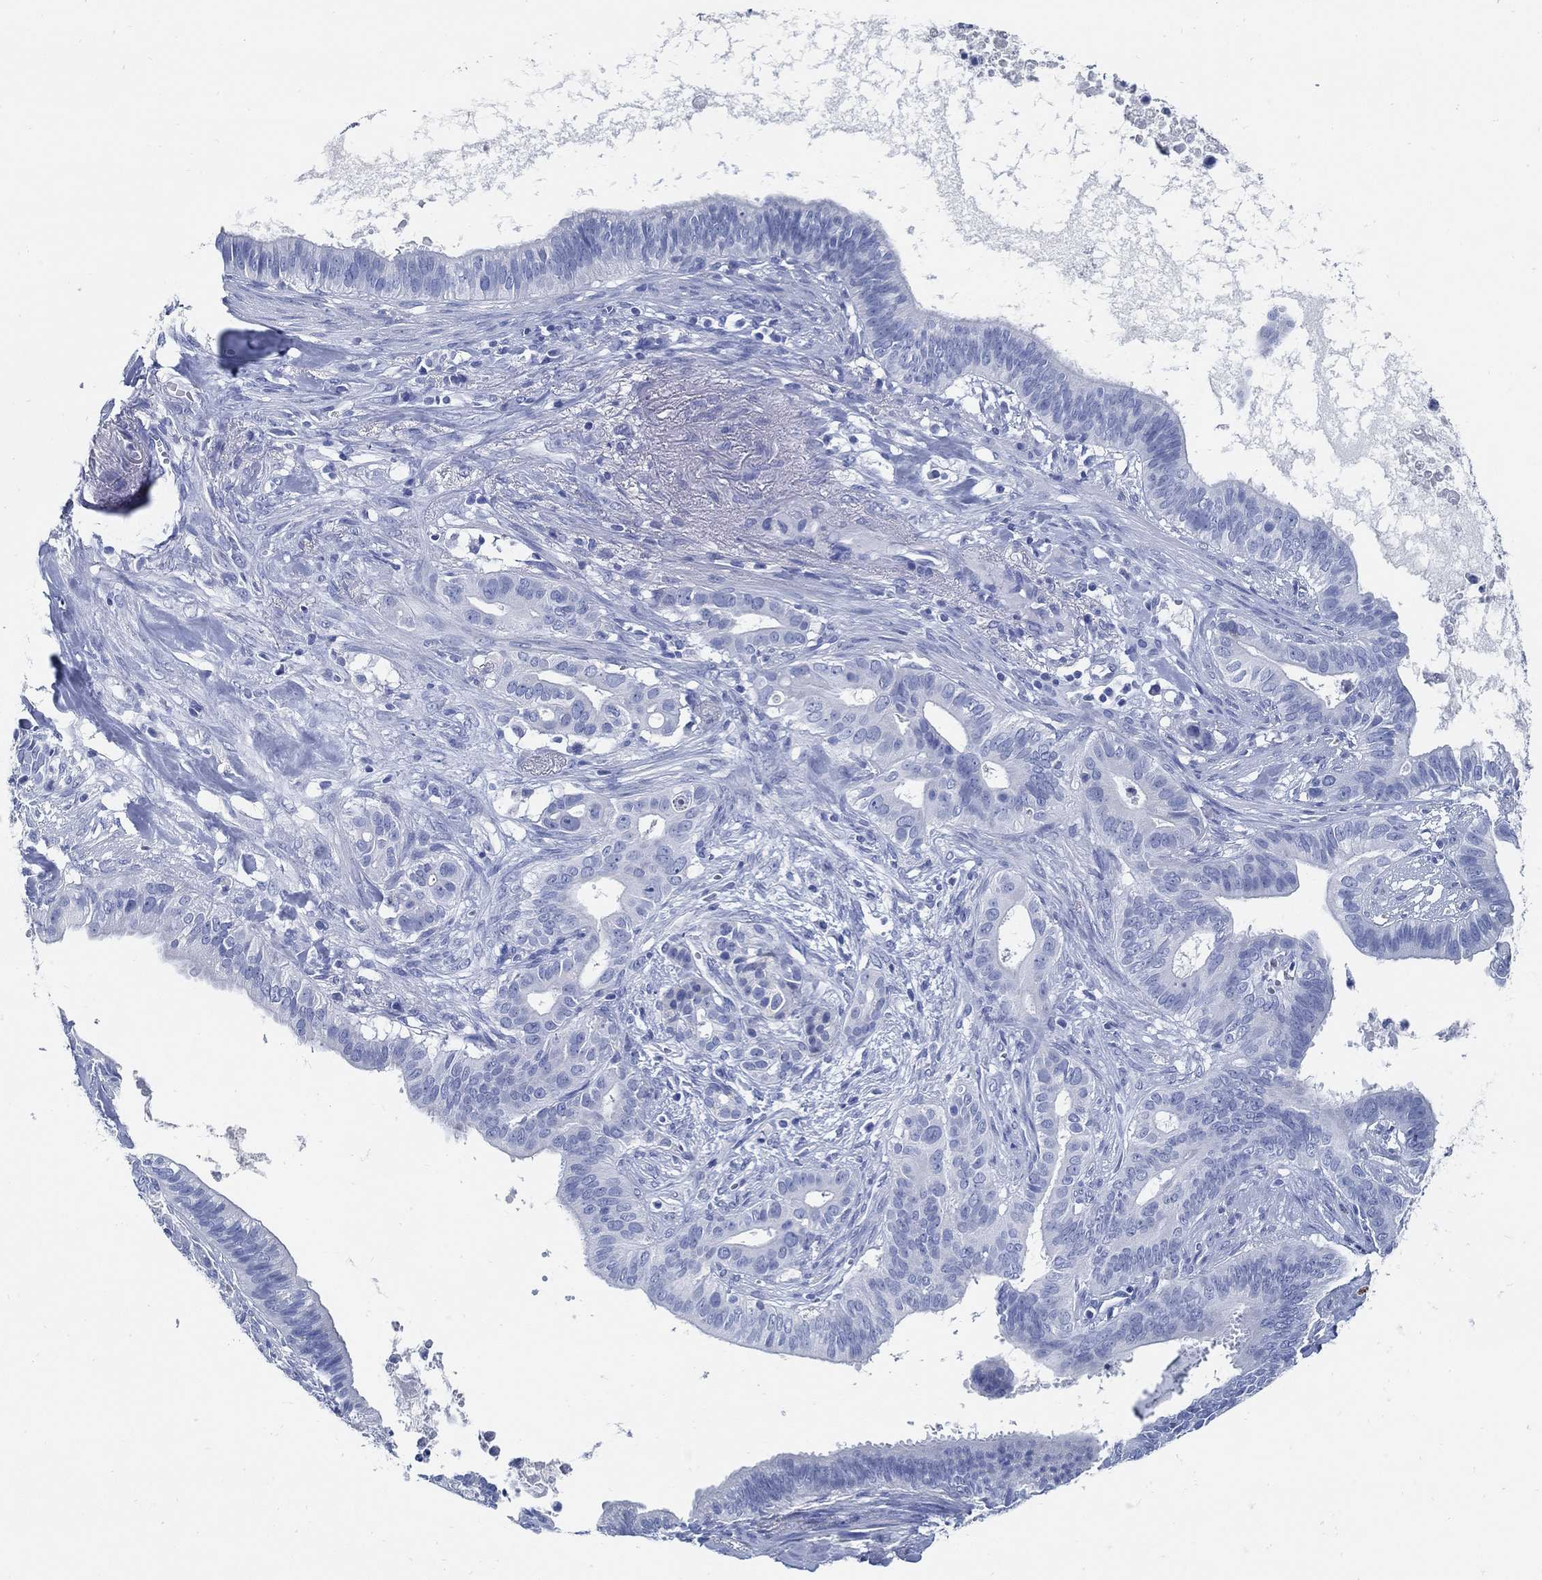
{"staining": {"intensity": "negative", "quantity": "none", "location": "none"}, "tissue": "pancreatic cancer", "cell_type": "Tumor cells", "image_type": "cancer", "snomed": [{"axis": "morphology", "description": "Adenocarcinoma, NOS"}, {"axis": "topography", "description": "Pancreas"}], "caption": "A photomicrograph of human pancreatic cancer is negative for staining in tumor cells.", "gene": "SLC45A1", "patient": {"sex": "male", "age": 61}}